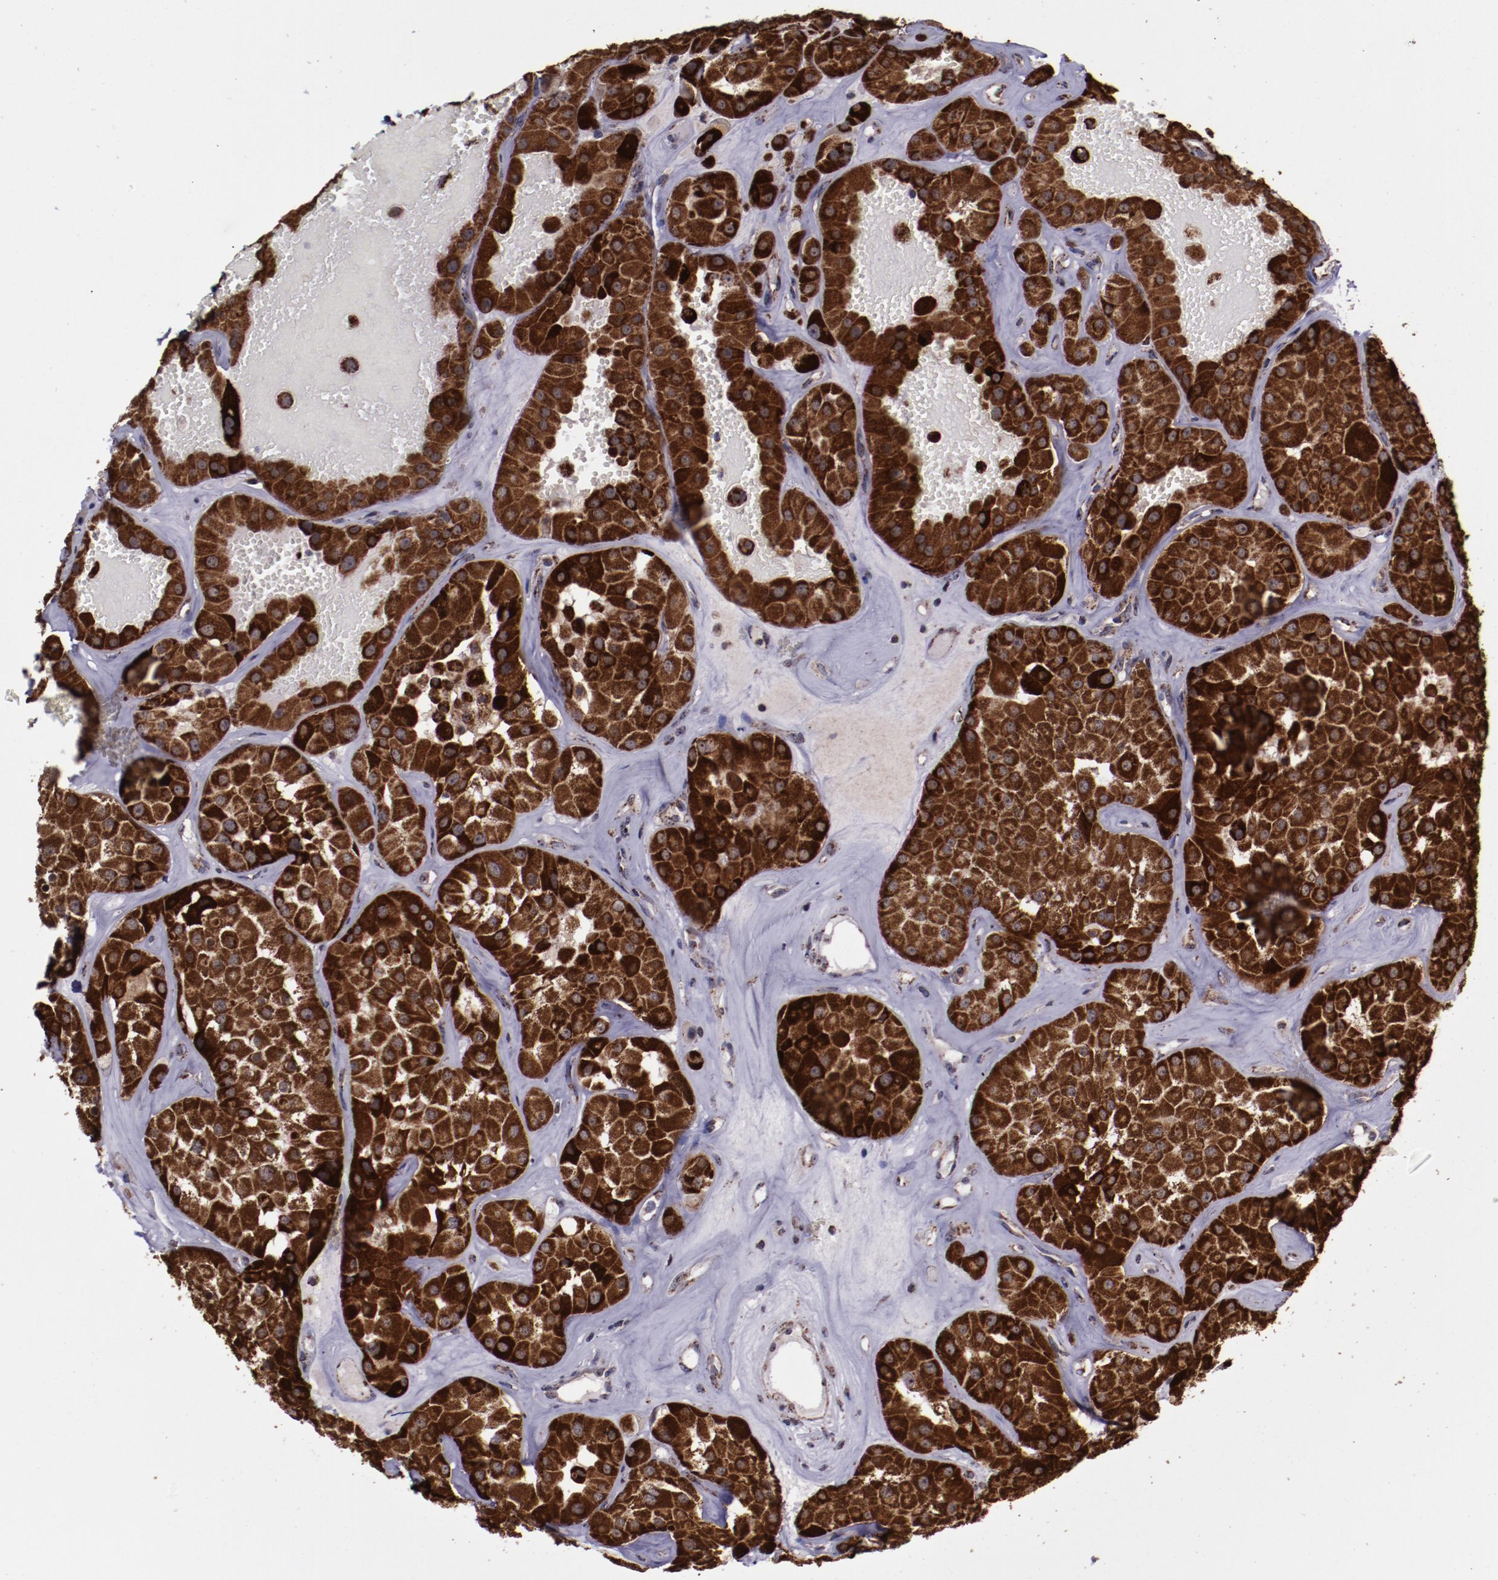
{"staining": {"intensity": "strong", "quantity": ">75%", "location": "cytoplasmic/membranous"}, "tissue": "renal cancer", "cell_type": "Tumor cells", "image_type": "cancer", "snomed": [{"axis": "morphology", "description": "Adenocarcinoma, uncertain malignant potential"}, {"axis": "topography", "description": "Kidney"}], "caption": "Brown immunohistochemical staining in adenocarcinoma,  uncertain malignant potential (renal) demonstrates strong cytoplasmic/membranous expression in about >75% of tumor cells. (IHC, brightfield microscopy, high magnification).", "gene": "LONP1", "patient": {"sex": "male", "age": 63}}